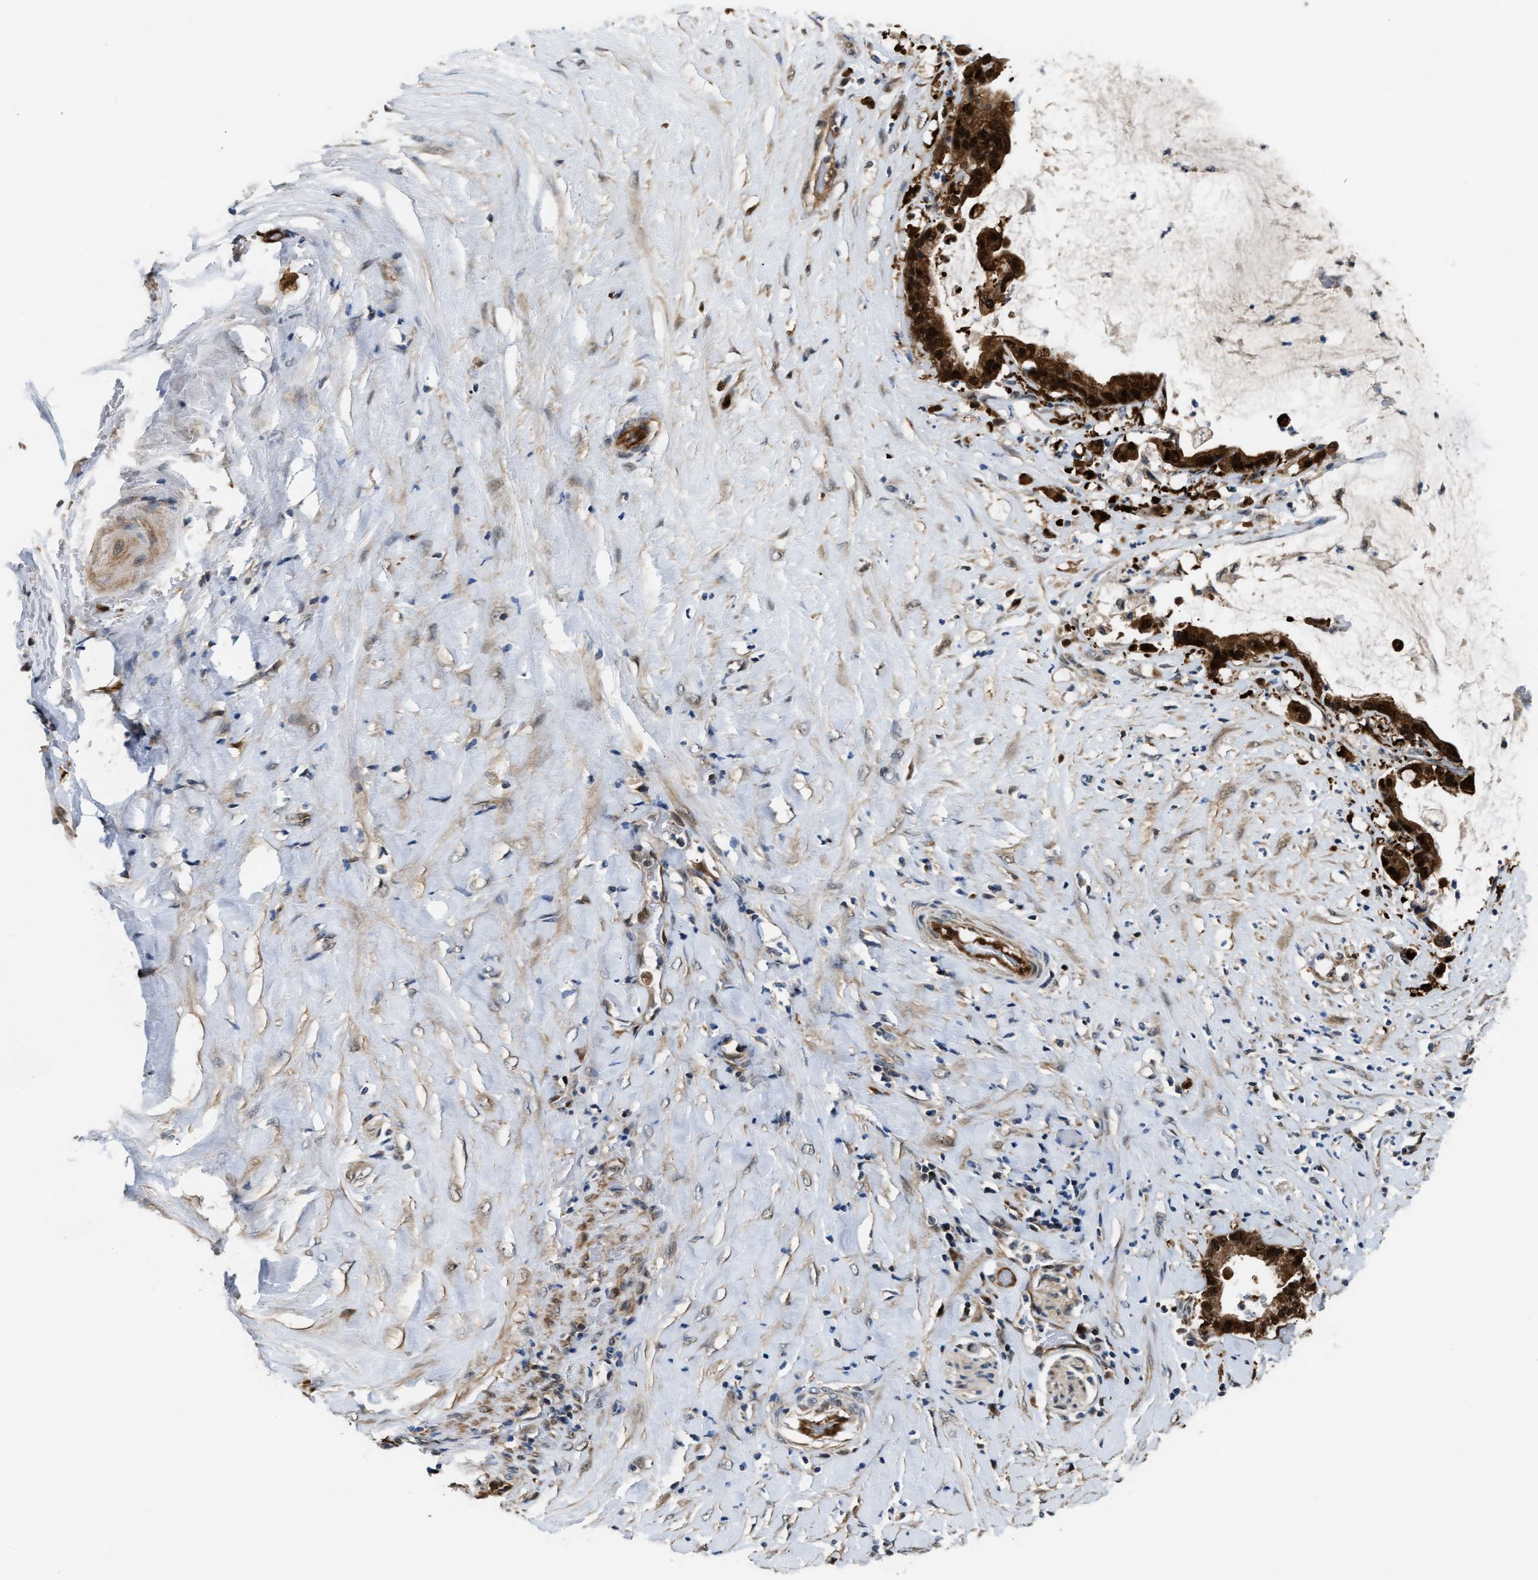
{"staining": {"intensity": "strong", "quantity": ">75%", "location": "cytoplasmic/membranous,nuclear"}, "tissue": "pancreatic cancer", "cell_type": "Tumor cells", "image_type": "cancer", "snomed": [{"axis": "morphology", "description": "Adenocarcinoma, NOS"}, {"axis": "topography", "description": "Pancreas"}], "caption": "The photomicrograph reveals immunohistochemical staining of pancreatic cancer. There is strong cytoplasmic/membranous and nuclear expression is seen in approximately >75% of tumor cells.", "gene": "PPA1", "patient": {"sex": "male", "age": 41}}